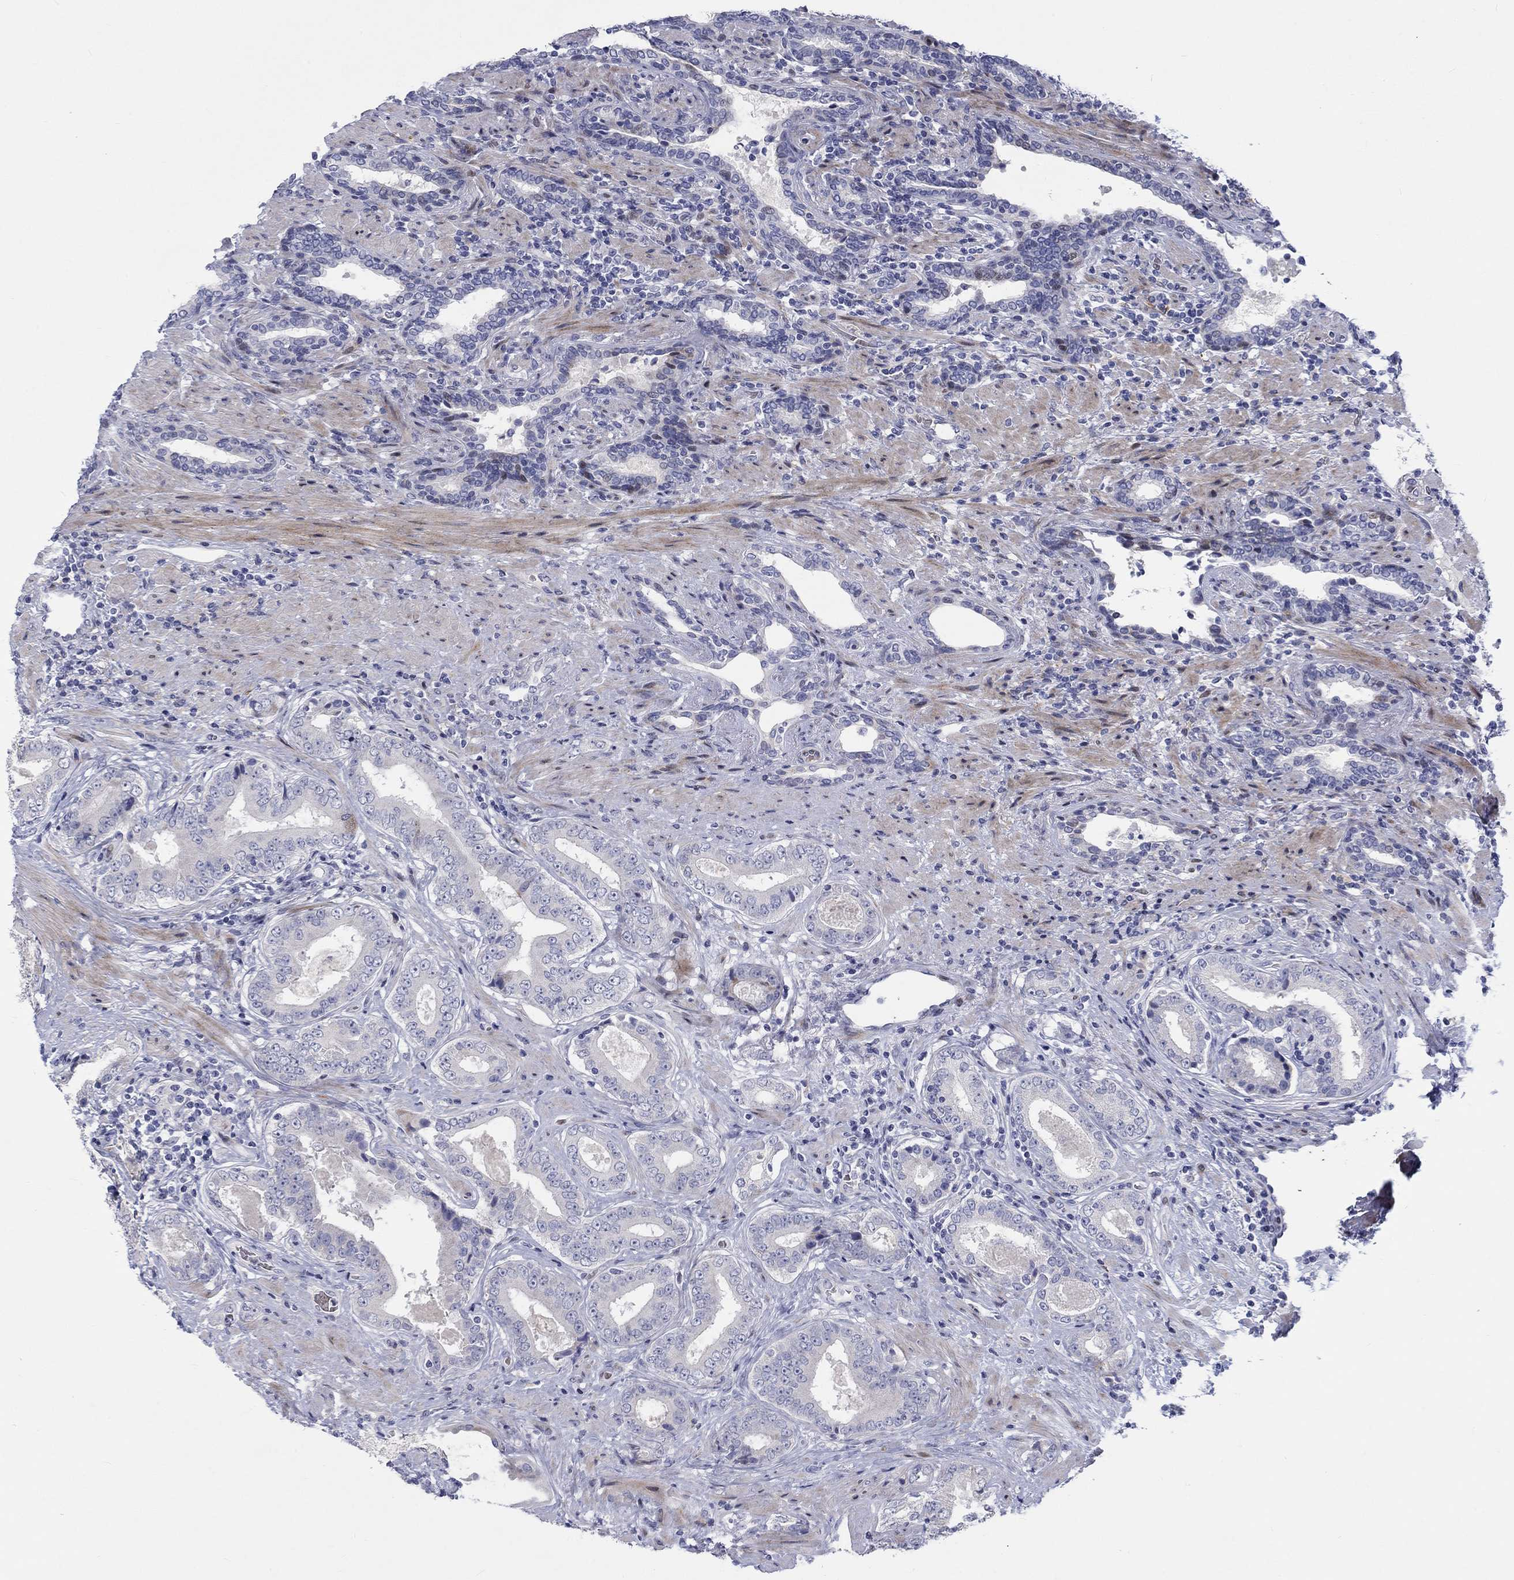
{"staining": {"intensity": "negative", "quantity": "none", "location": "none"}, "tissue": "prostate cancer", "cell_type": "Tumor cells", "image_type": "cancer", "snomed": [{"axis": "morphology", "description": "Adenocarcinoma, Low grade"}, {"axis": "topography", "description": "Prostate and seminal vesicle, NOS"}], "caption": "Immunohistochemistry (IHC) image of neoplastic tissue: human prostate cancer (low-grade adenocarcinoma) stained with DAB displays no significant protein expression in tumor cells. The staining was performed using DAB to visualize the protein expression in brown, while the nuclei were stained in blue with hematoxylin (Magnification: 20x).", "gene": "ARHGAP36", "patient": {"sex": "male", "age": 61}}